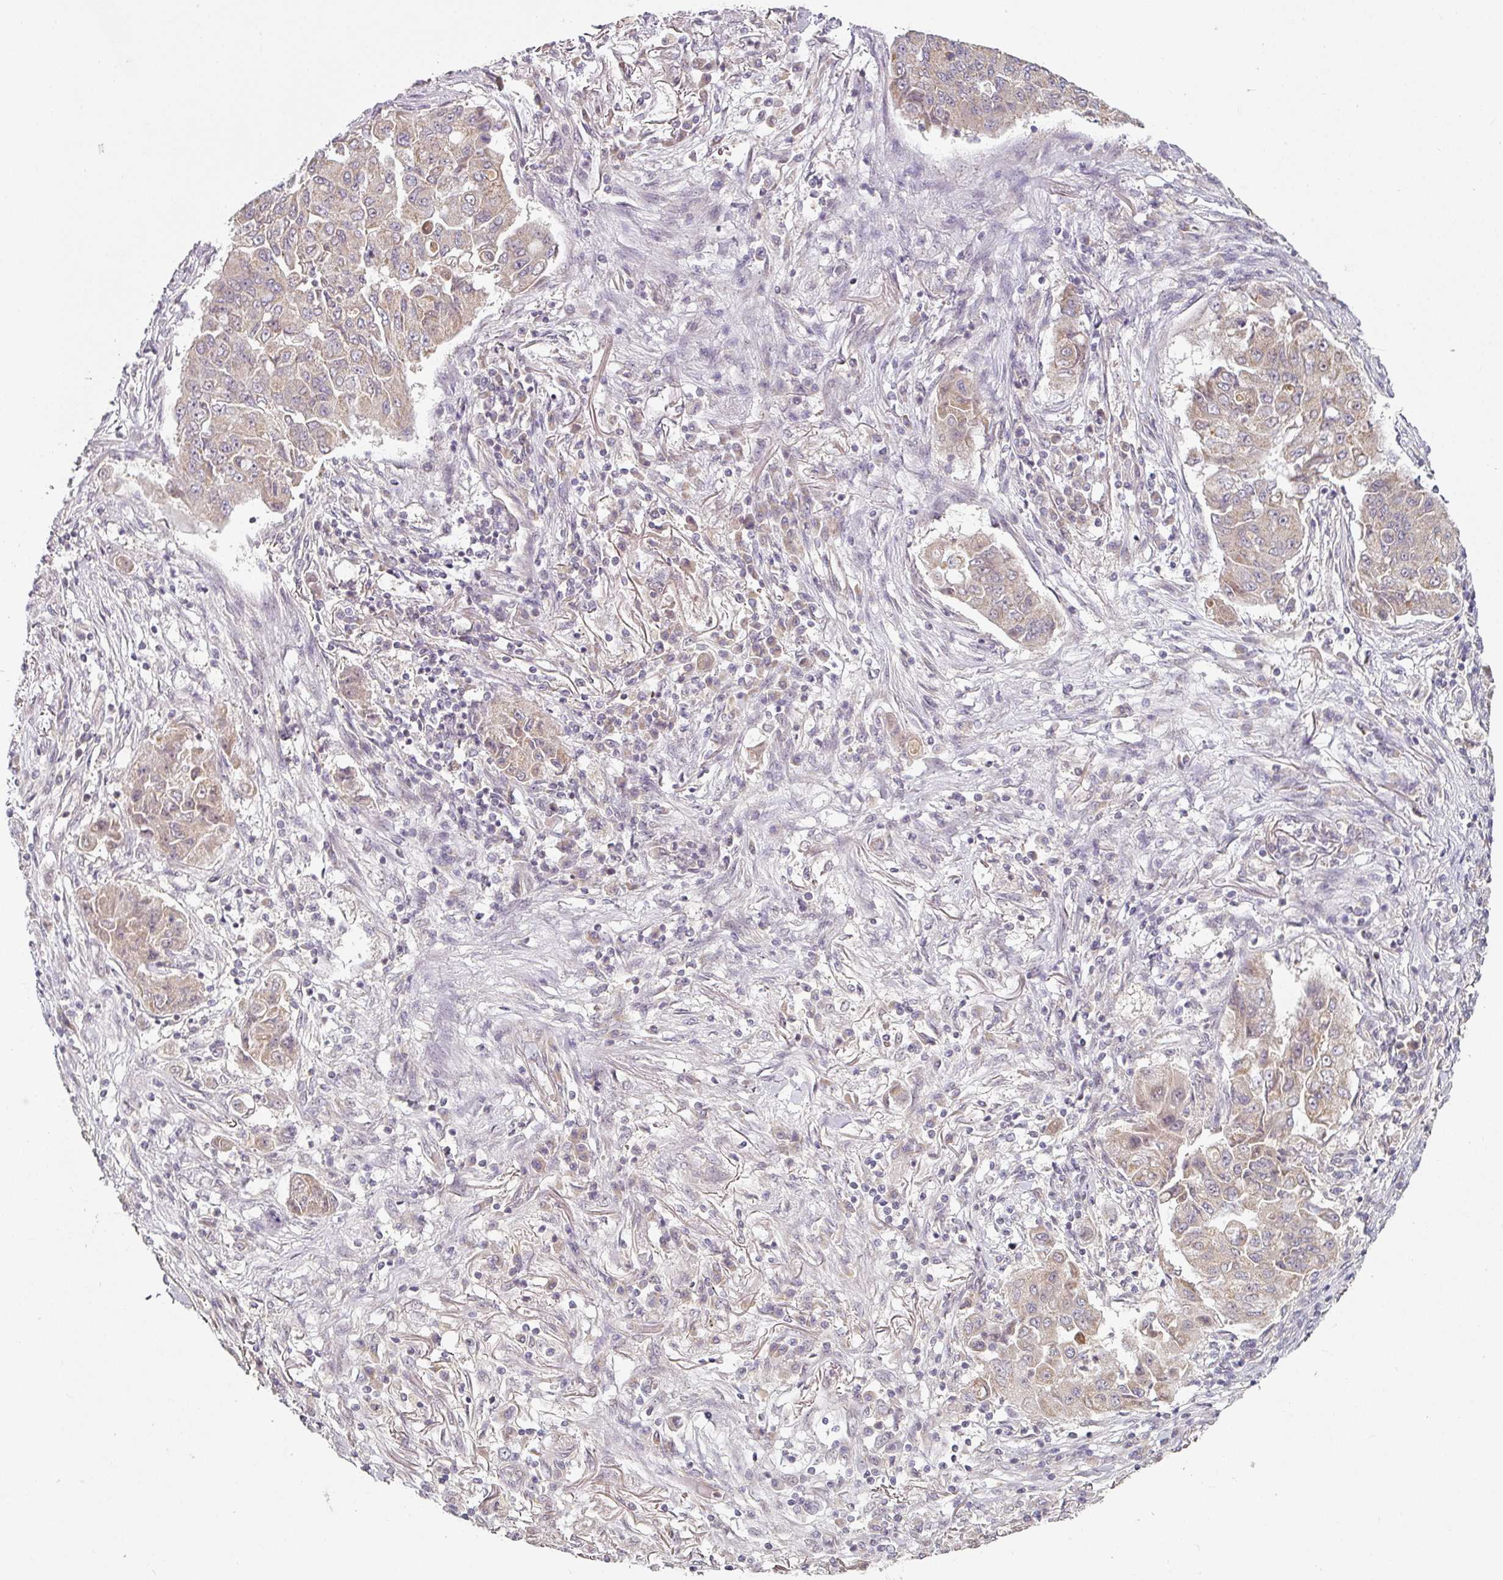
{"staining": {"intensity": "weak", "quantity": ">75%", "location": "cytoplasmic/membranous"}, "tissue": "lung cancer", "cell_type": "Tumor cells", "image_type": "cancer", "snomed": [{"axis": "morphology", "description": "Squamous cell carcinoma, NOS"}, {"axis": "topography", "description": "Lung"}], "caption": "Immunohistochemistry (IHC) image of neoplastic tissue: lung squamous cell carcinoma stained using IHC exhibits low levels of weak protein expression localized specifically in the cytoplasmic/membranous of tumor cells, appearing as a cytoplasmic/membranous brown color.", "gene": "MAP2K2", "patient": {"sex": "male", "age": 74}}